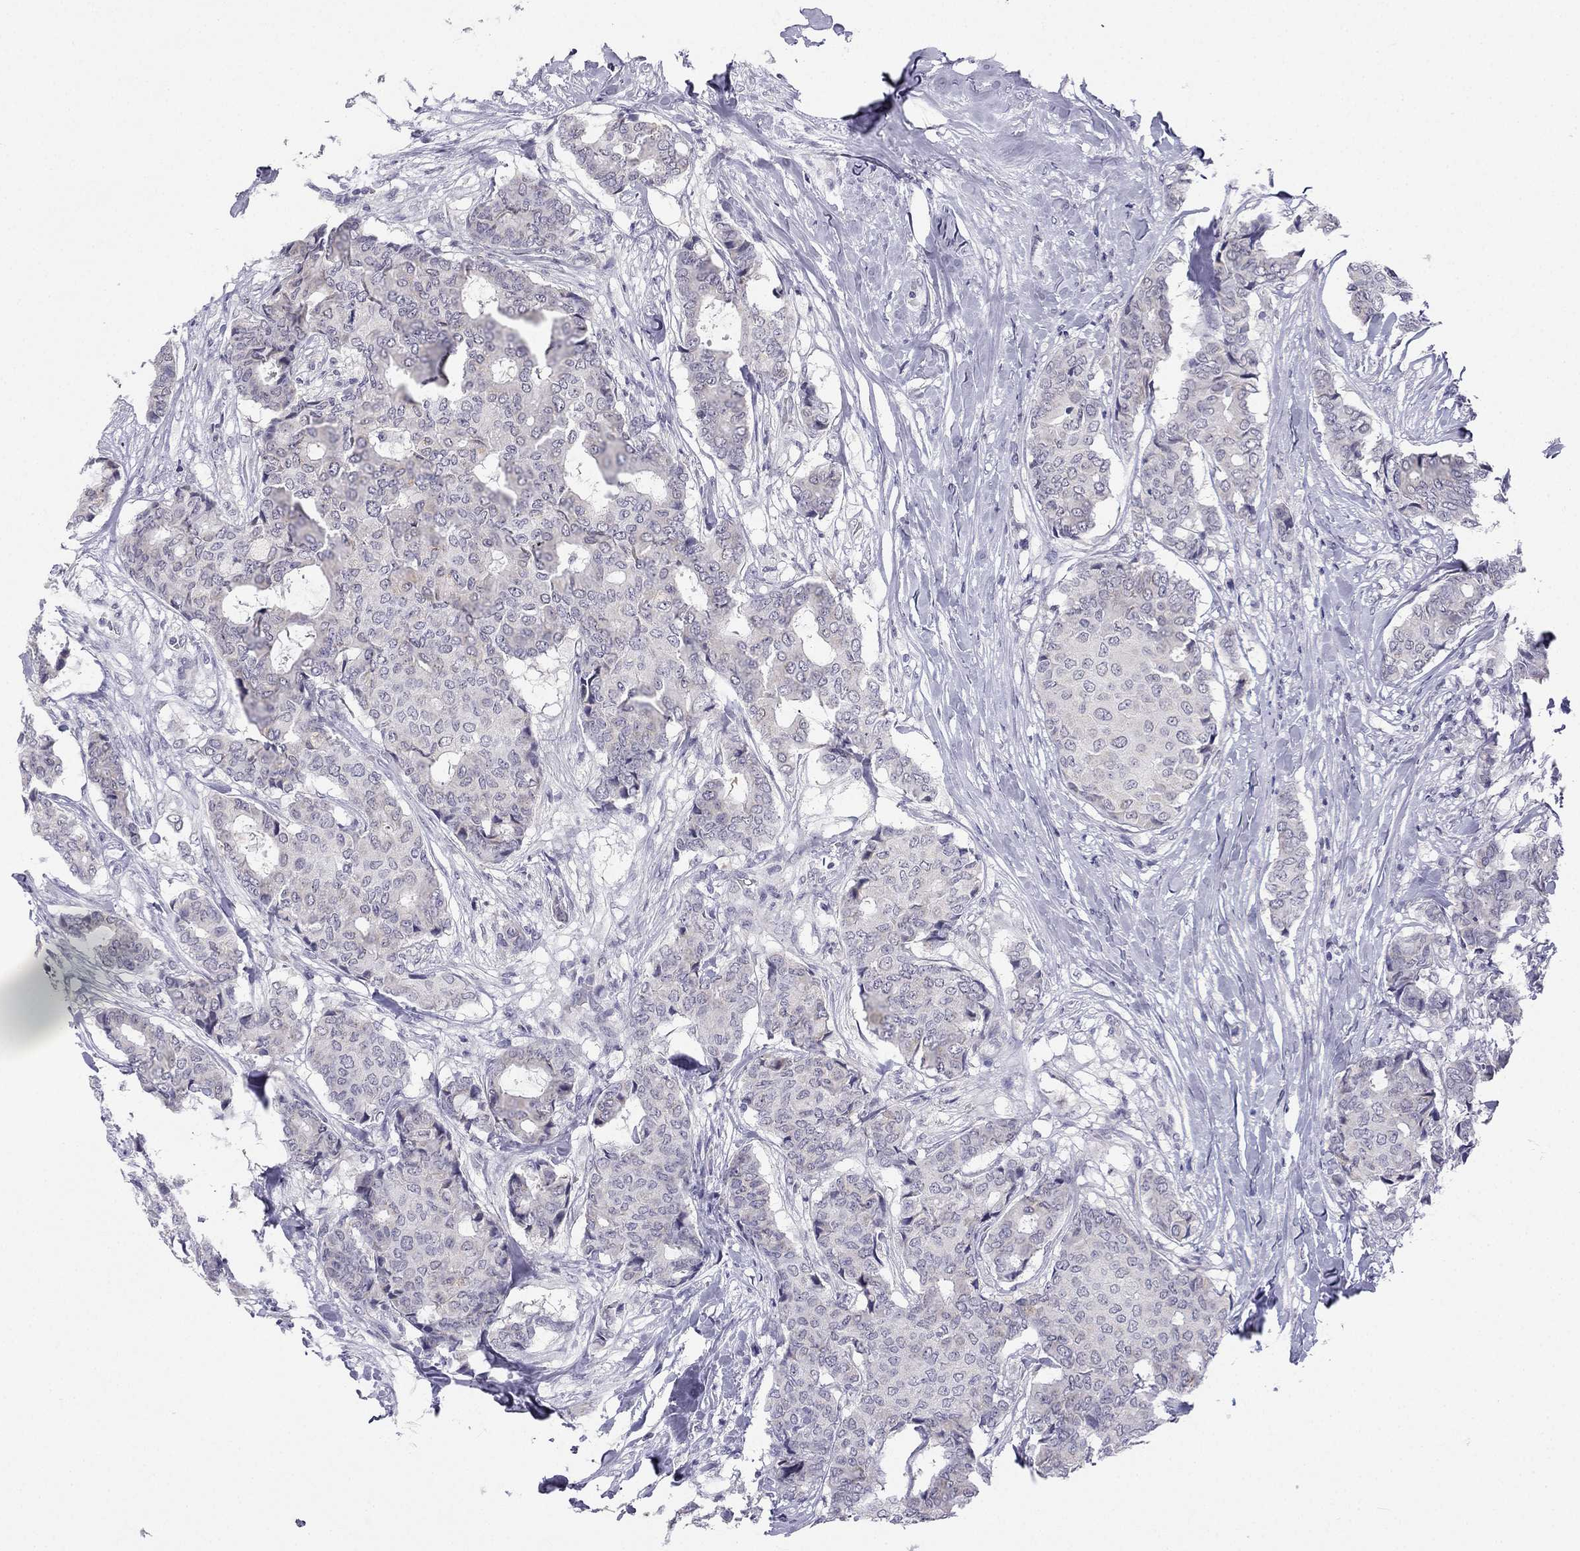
{"staining": {"intensity": "negative", "quantity": "none", "location": "none"}, "tissue": "breast cancer", "cell_type": "Tumor cells", "image_type": "cancer", "snomed": [{"axis": "morphology", "description": "Duct carcinoma"}, {"axis": "topography", "description": "Breast"}], "caption": "This is an IHC image of human invasive ductal carcinoma (breast). There is no positivity in tumor cells.", "gene": "C5orf49", "patient": {"sex": "female", "age": 75}}